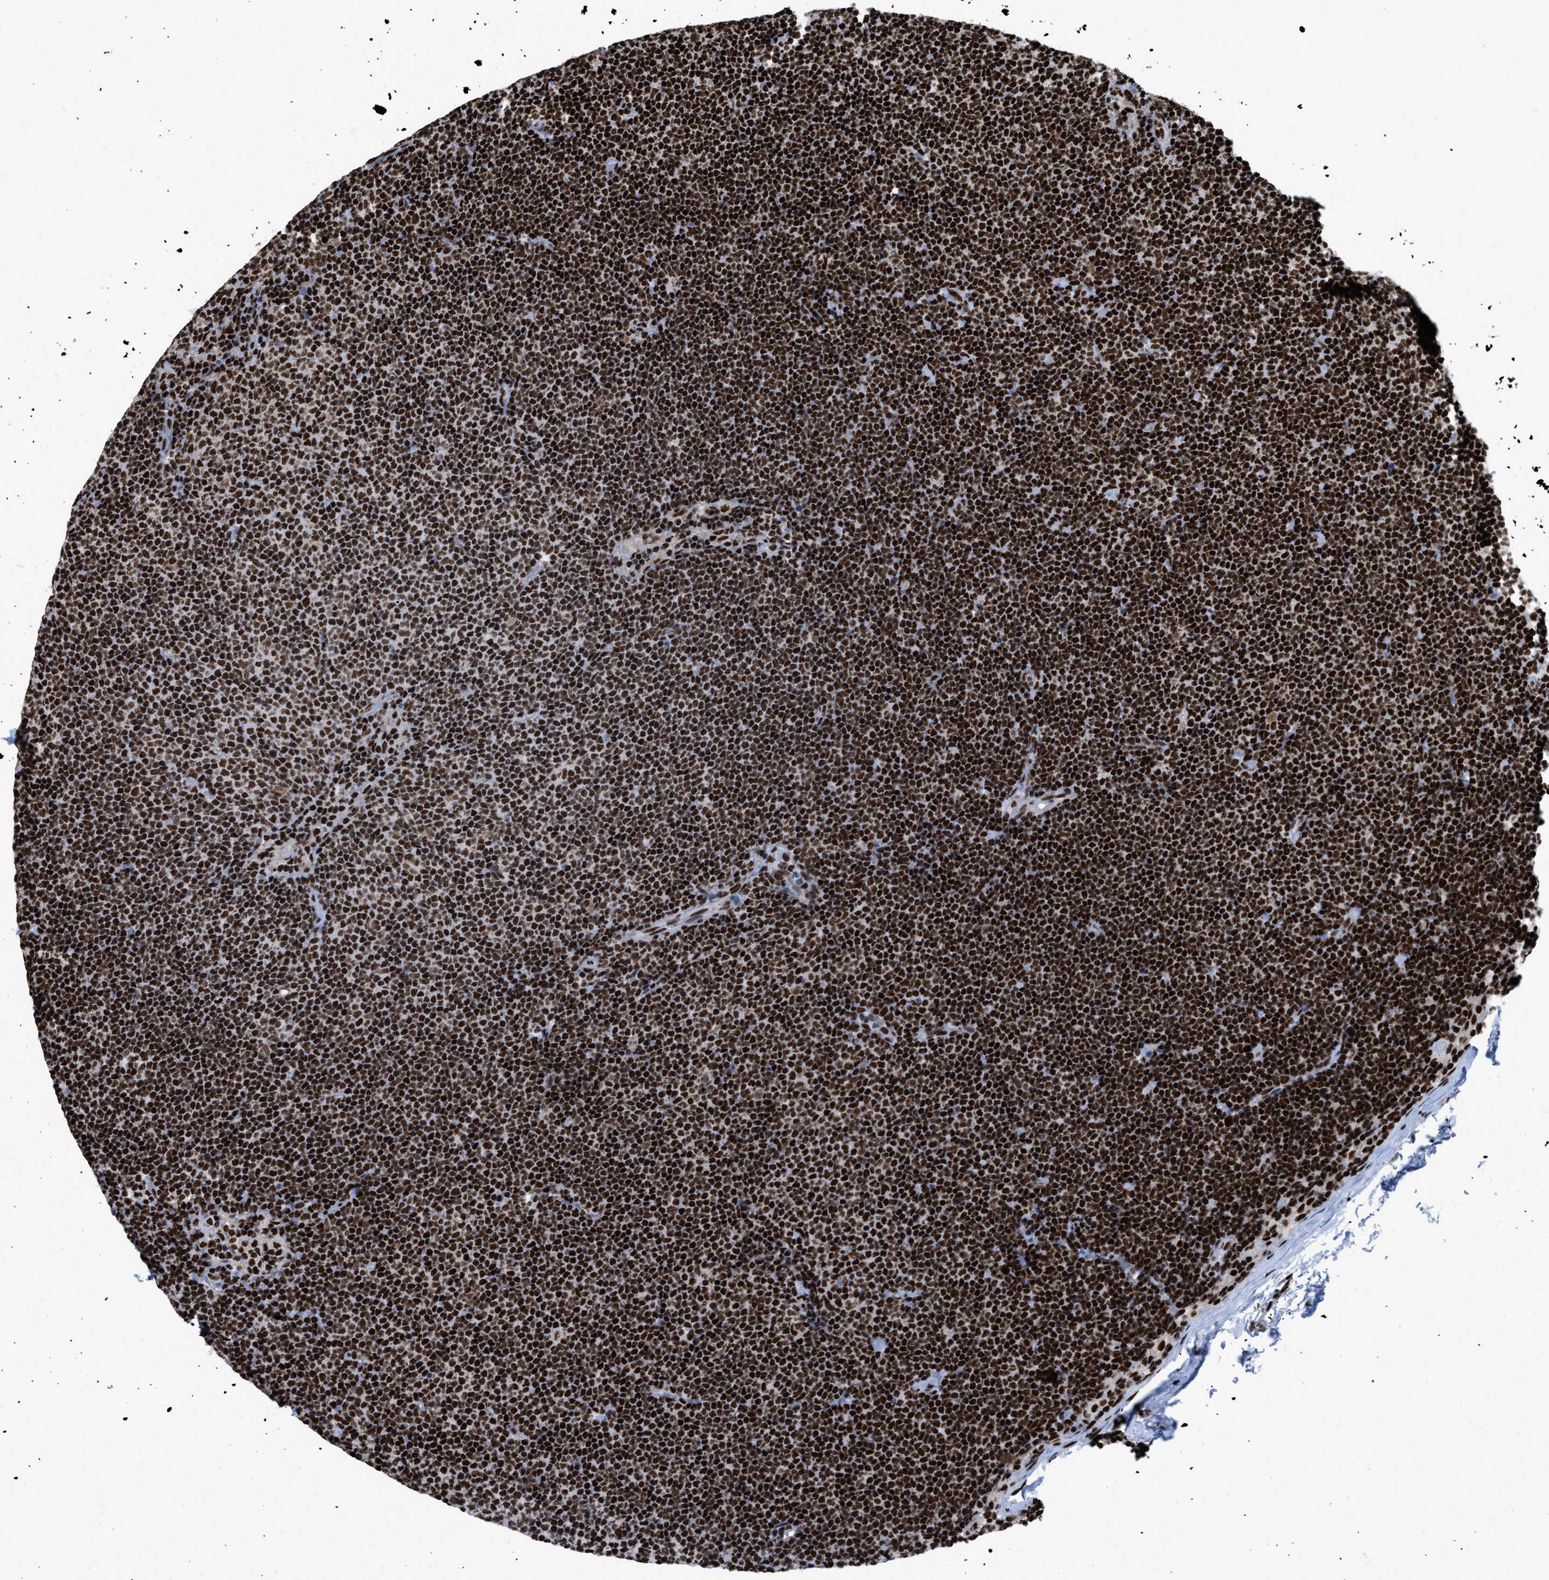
{"staining": {"intensity": "strong", "quantity": ">75%", "location": "nuclear"}, "tissue": "lymphoma", "cell_type": "Tumor cells", "image_type": "cancer", "snomed": [{"axis": "morphology", "description": "Malignant lymphoma, non-Hodgkin's type, Low grade"}, {"axis": "topography", "description": "Lymph node"}], "caption": "DAB immunohistochemical staining of lymphoma demonstrates strong nuclear protein staining in approximately >75% of tumor cells. The staining was performed using DAB (3,3'-diaminobenzidine) to visualize the protein expression in brown, while the nuclei were stained in blue with hematoxylin (Magnification: 20x).", "gene": "CREB1", "patient": {"sex": "female", "age": 53}}